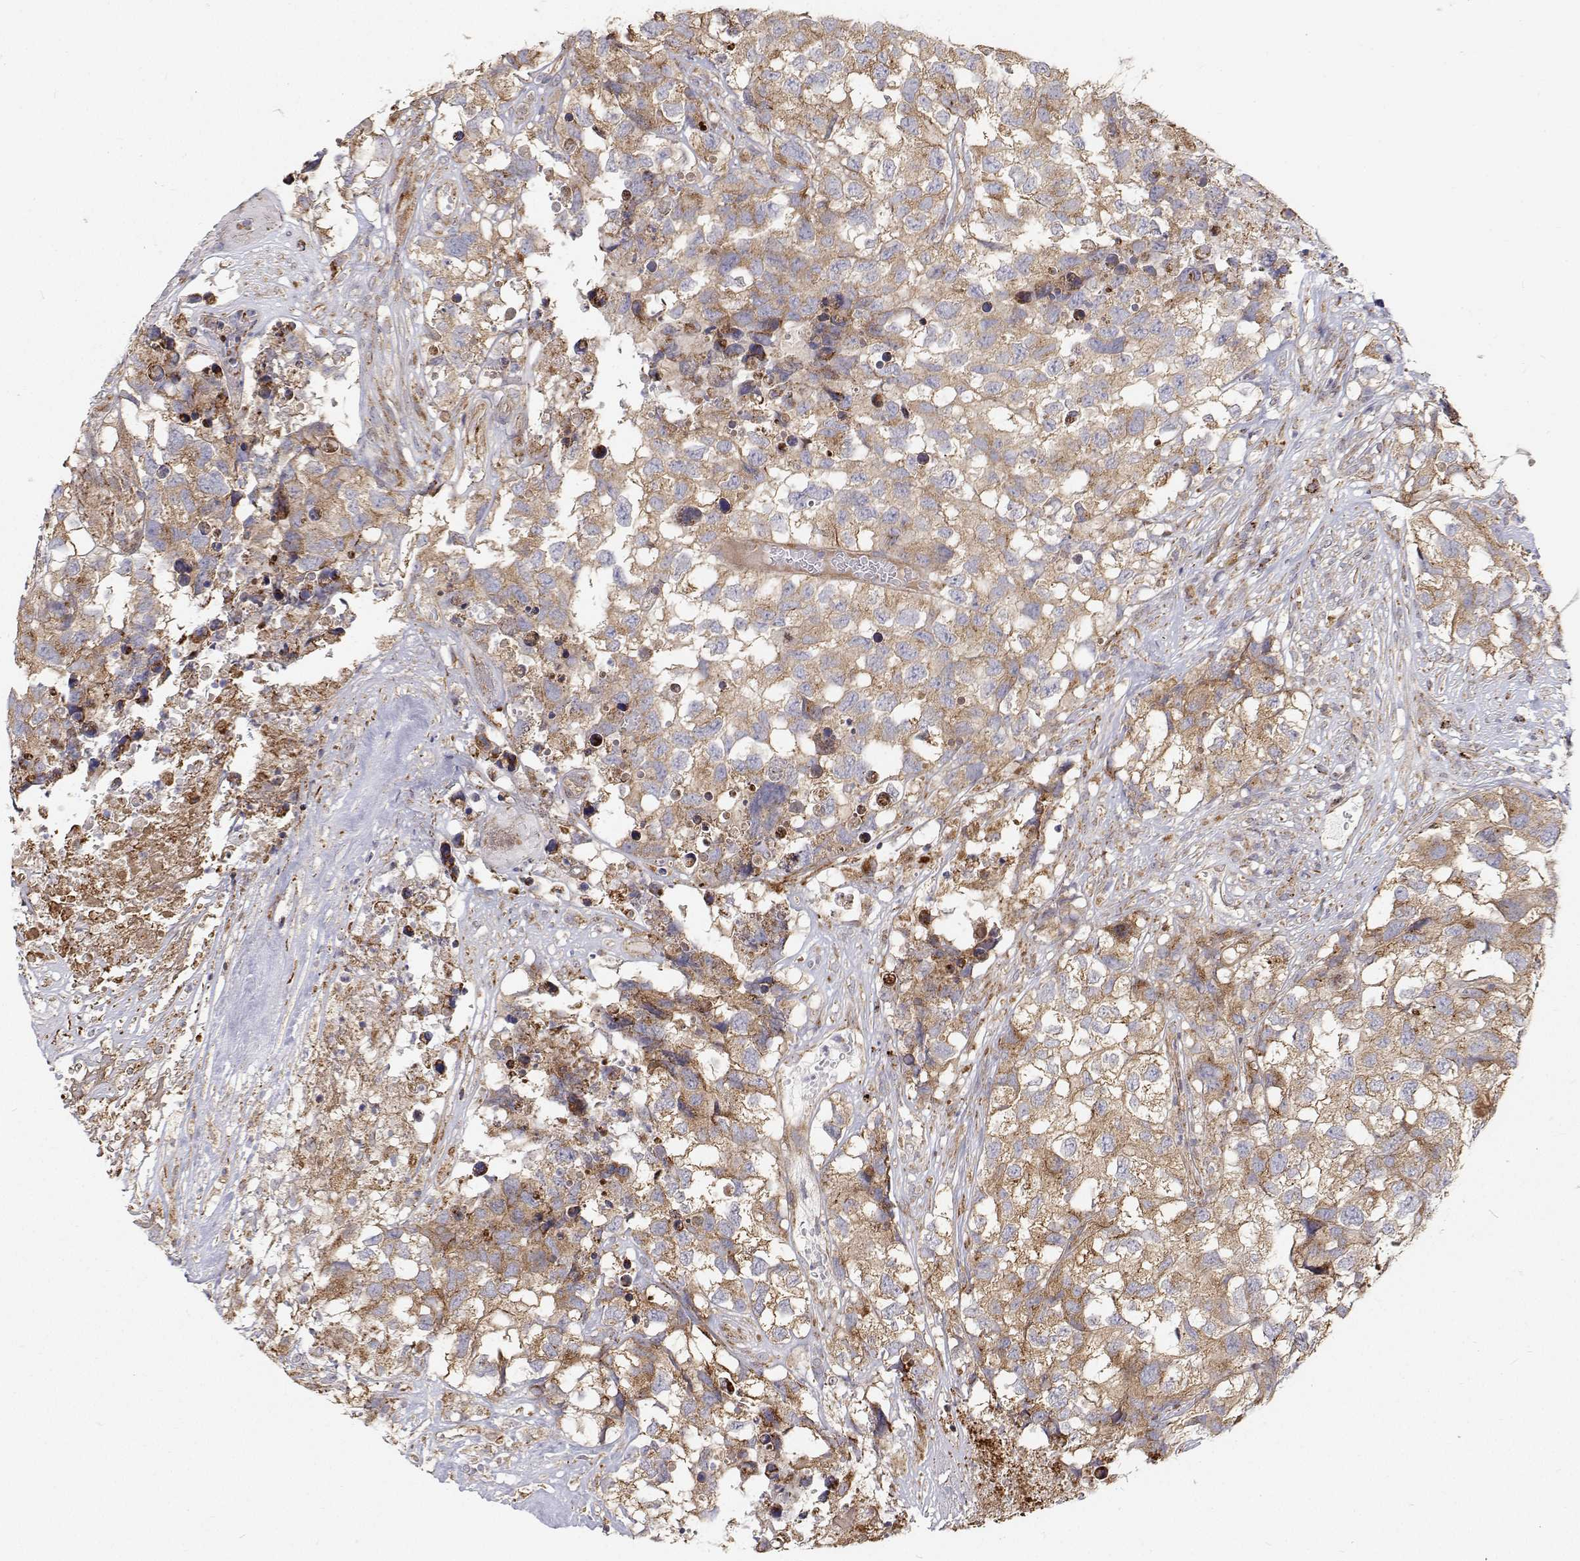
{"staining": {"intensity": "weak", "quantity": ">75%", "location": "cytoplasmic/membranous"}, "tissue": "testis cancer", "cell_type": "Tumor cells", "image_type": "cancer", "snomed": [{"axis": "morphology", "description": "Carcinoma, Embryonal, NOS"}, {"axis": "topography", "description": "Testis"}], "caption": "A photomicrograph of human testis cancer (embryonal carcinoma) stained for a protein reveals weak cytoplasmic/membranous brown staining in tumor cells.", "gene": "SPICE1", "patient": {"sex": "male", "age": 83}}